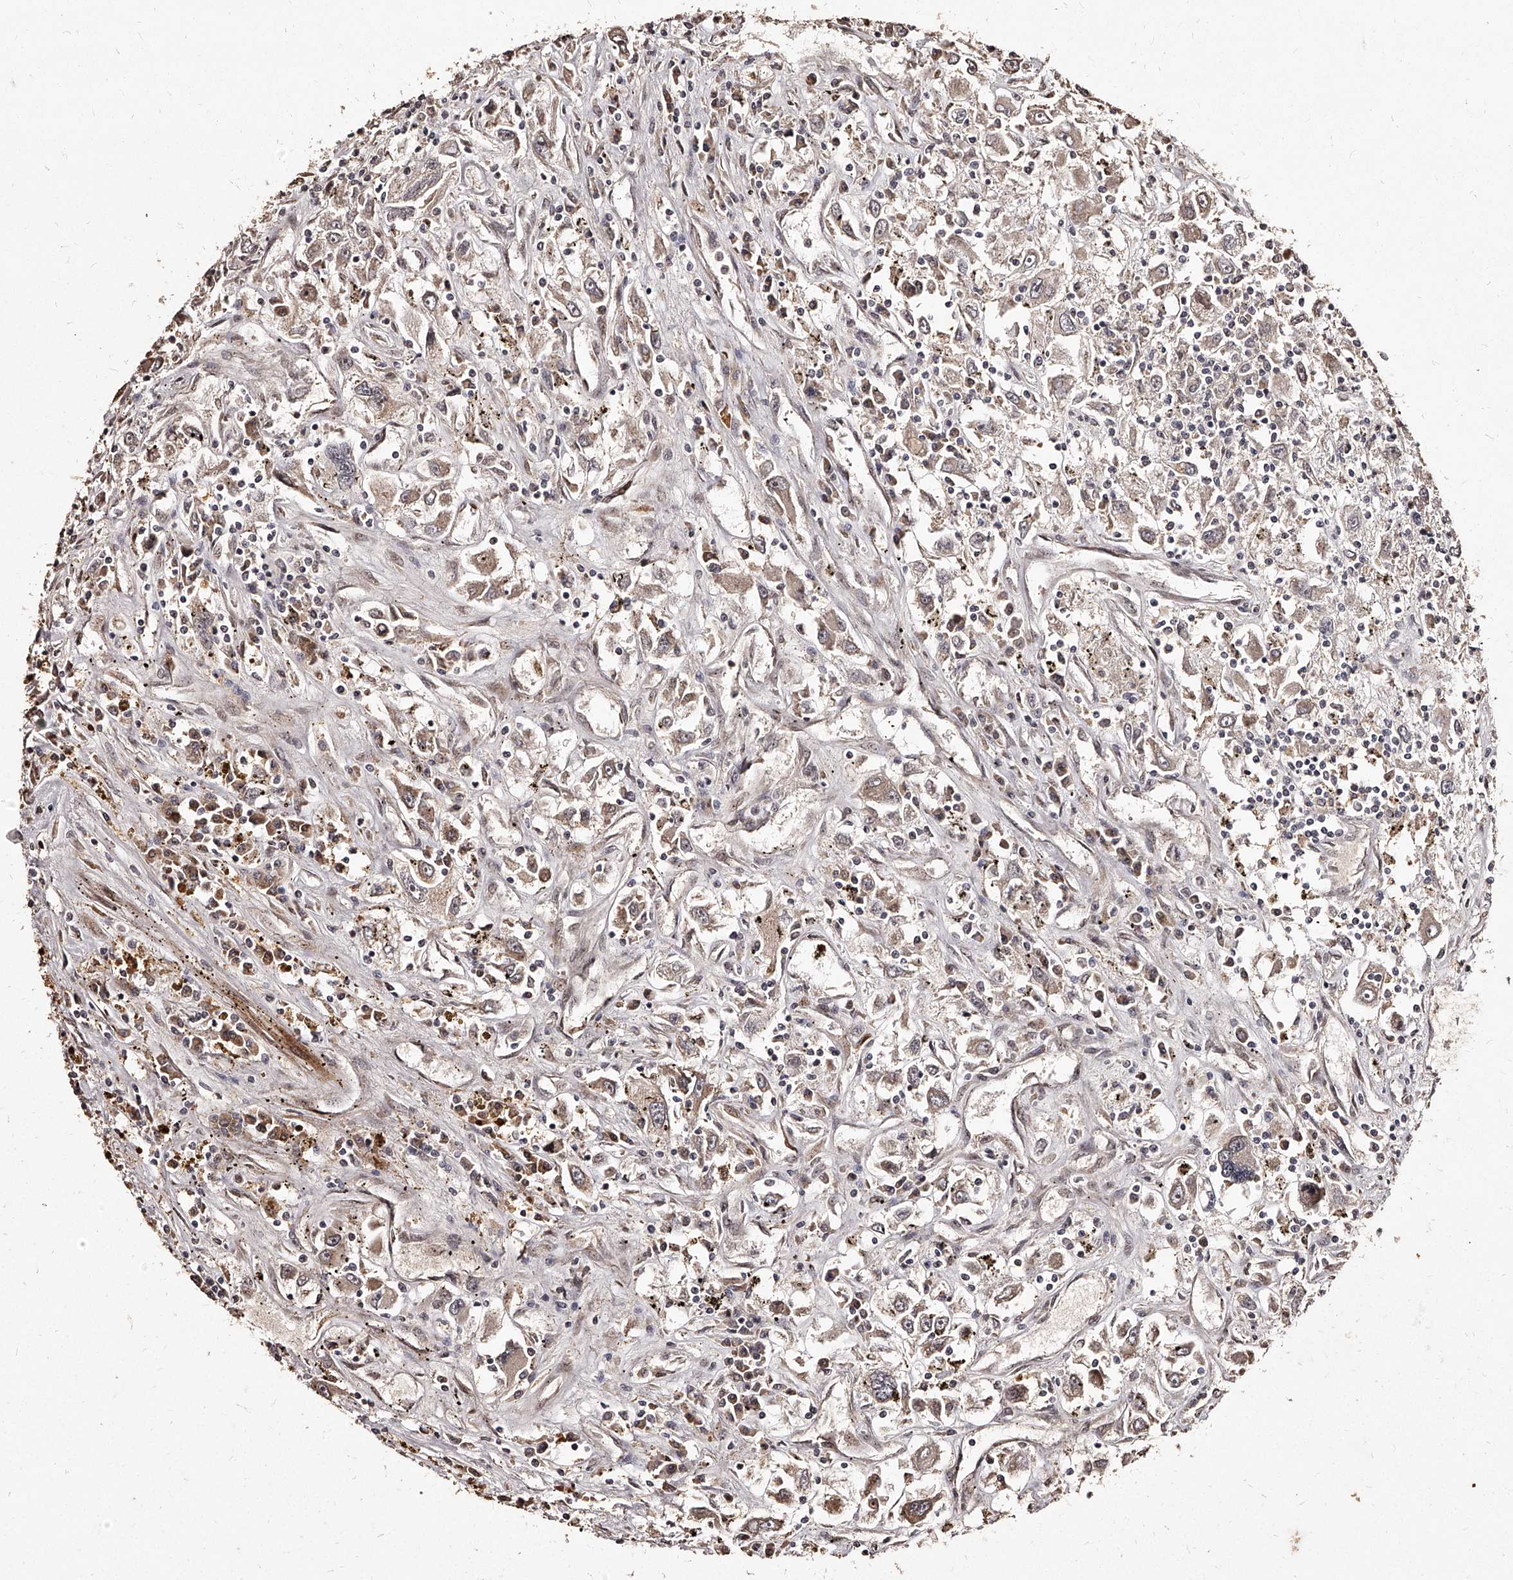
{"staining": {"intensity": "weak", "quantity": ">75%", "location": "cytoplasmic/membranous"}, "tissue": "renal cancer", "cell_type": "Tumor cells", "image_type": "cancer", "snomed": [{"axis": "morphology", "description": "Adenocarcinoma, NOS"}, {"axis": "topography", "description": "Kidney"}], "caption": "A micrograph of human renal cancer (adenocarcinoma) stained for a protein shows weak cytoplasmic/membranous brown staining in tumor cells.", "gene": "TSHR", "patient": {"sex": "female", "age": 52}}